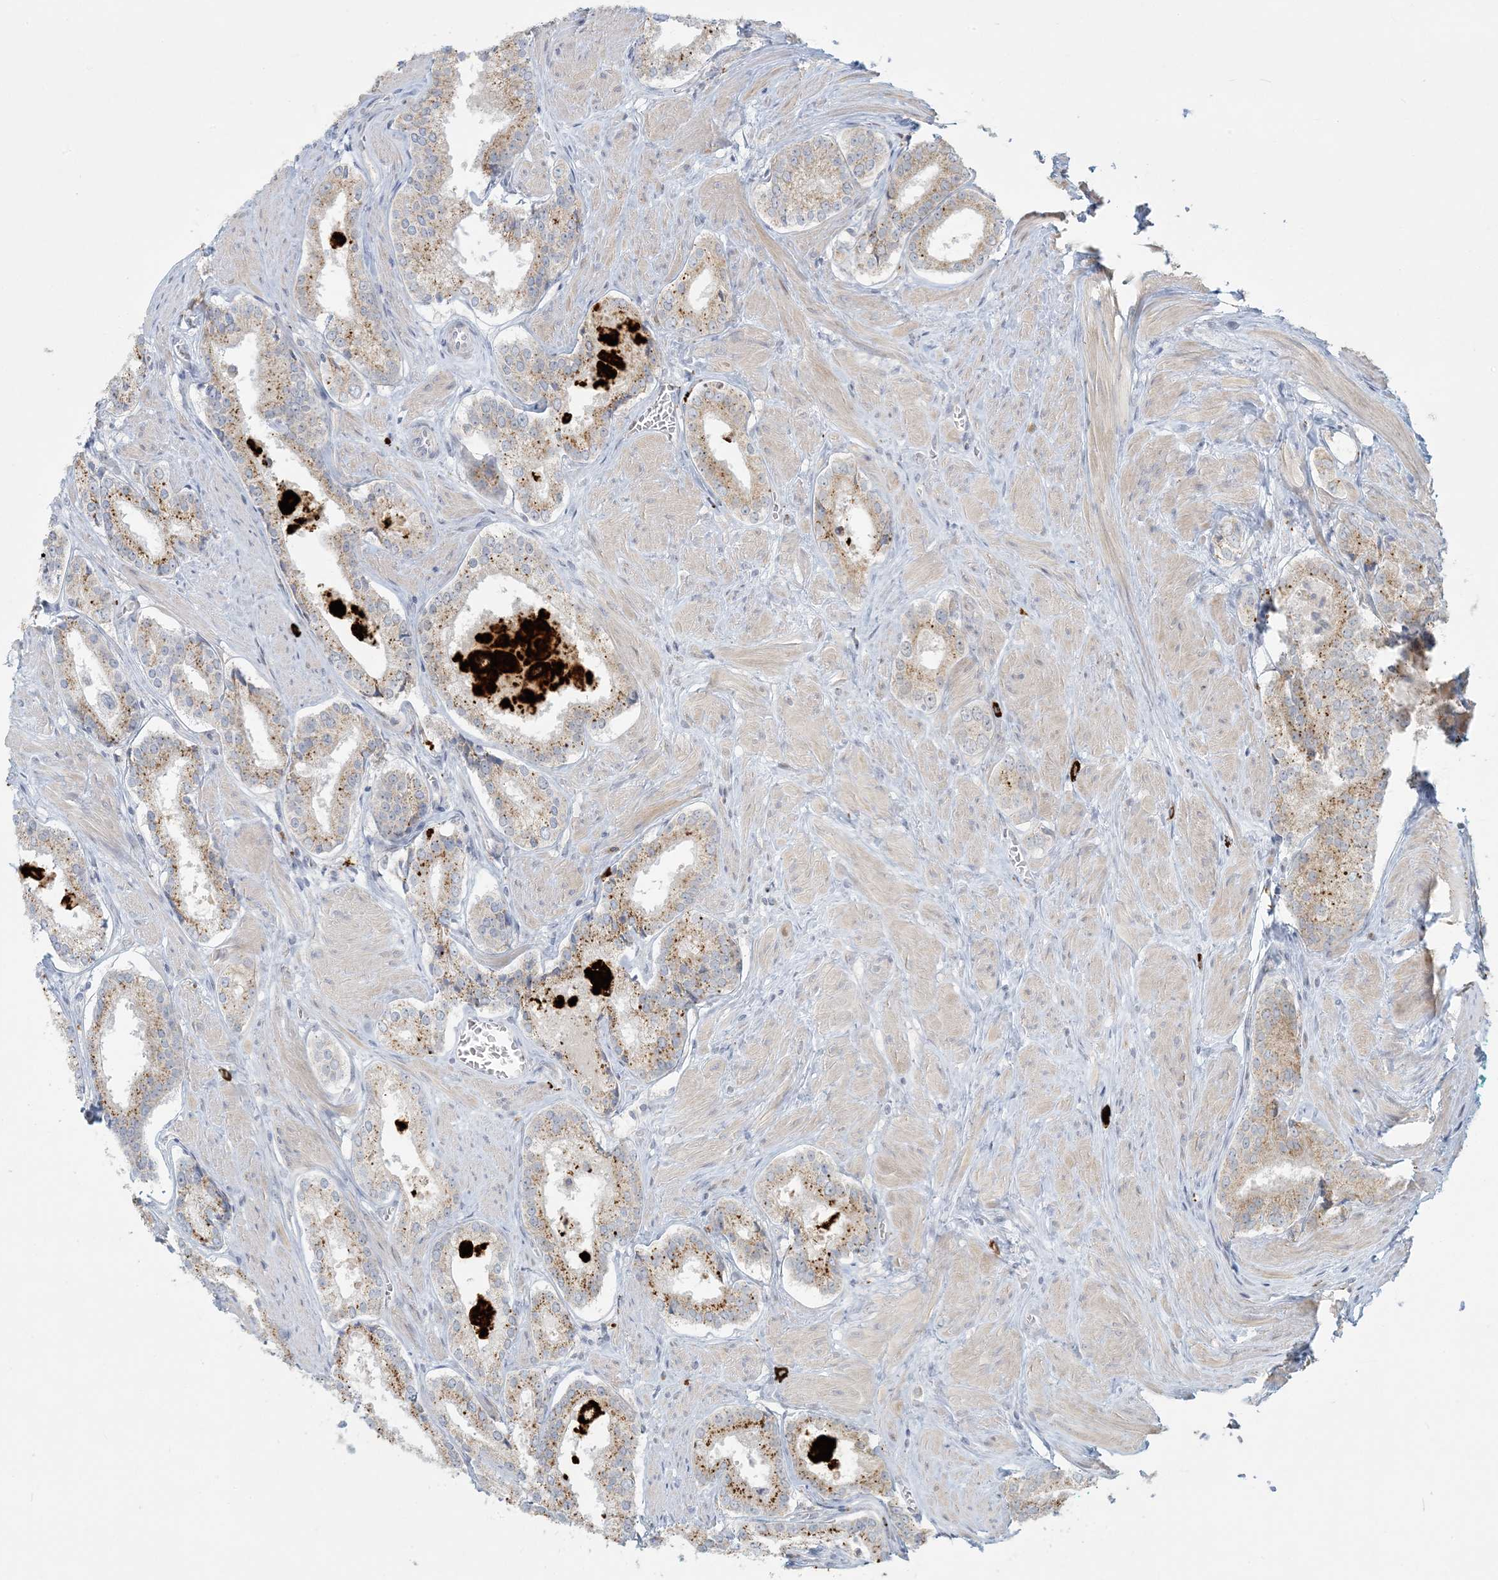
{"staining": {"intensity": "moderate", "quantity": ">75%", "location": "cytoplasmic/membranous"}, "tissue": "prostate cancer", "cell_type": "Tumor cells", "image_type": "cancer", "snomed": [{"axis": "morphology", "description": "Adenocarcinoma, Low grade"}, {"axis": "topography", "description": "Prostate"}], "caption": "A histopathology image showing moderate cytoplasmic/membranous positivity in approximately >75% of tumor cells in low-grade adenocarcinoma (prostate), as visualized by brown immunohistochemical staining.", "gene": "MCAT", "patient": {"sex": "male", "age": 54}}